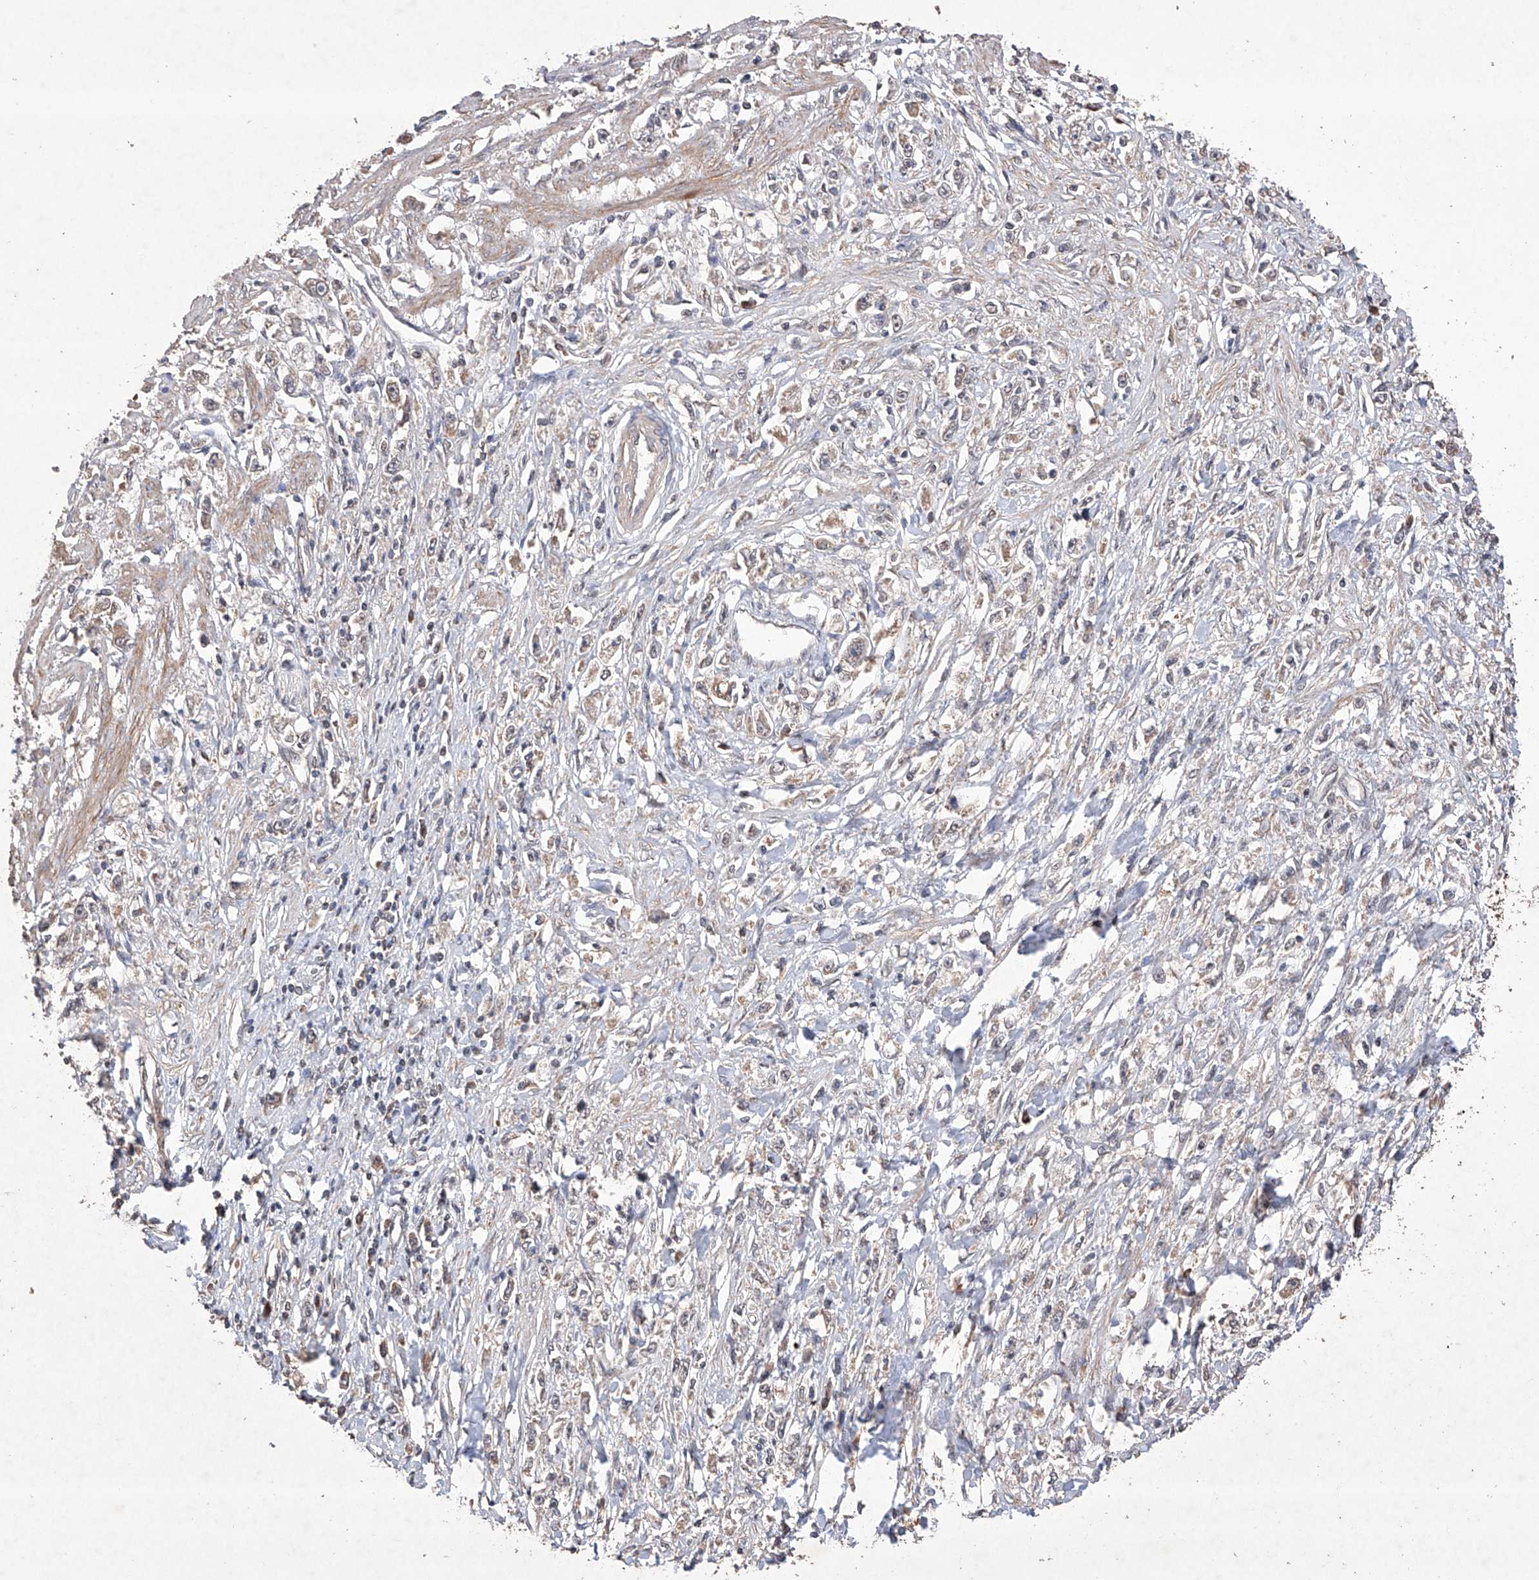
{"staining": {"intensity": "weak", "quantity": "25%-75%", "location": "cytoplasmic/membranous"}, "tissue": "stomach cancer", "cell_type": "Tumor cells", "image_type": "cancer", "snomed": [{"axis": "morphology", "description": "Adenocarcinoma, NOS"}, {"axis": "topography", "description": "Stomach"}], "caption": "Human stomach cancer stained with a protein marker shows weak staining in tumor cells.", "gene": "LURAP1", "patient": {"sex": "female", "age": 59}}